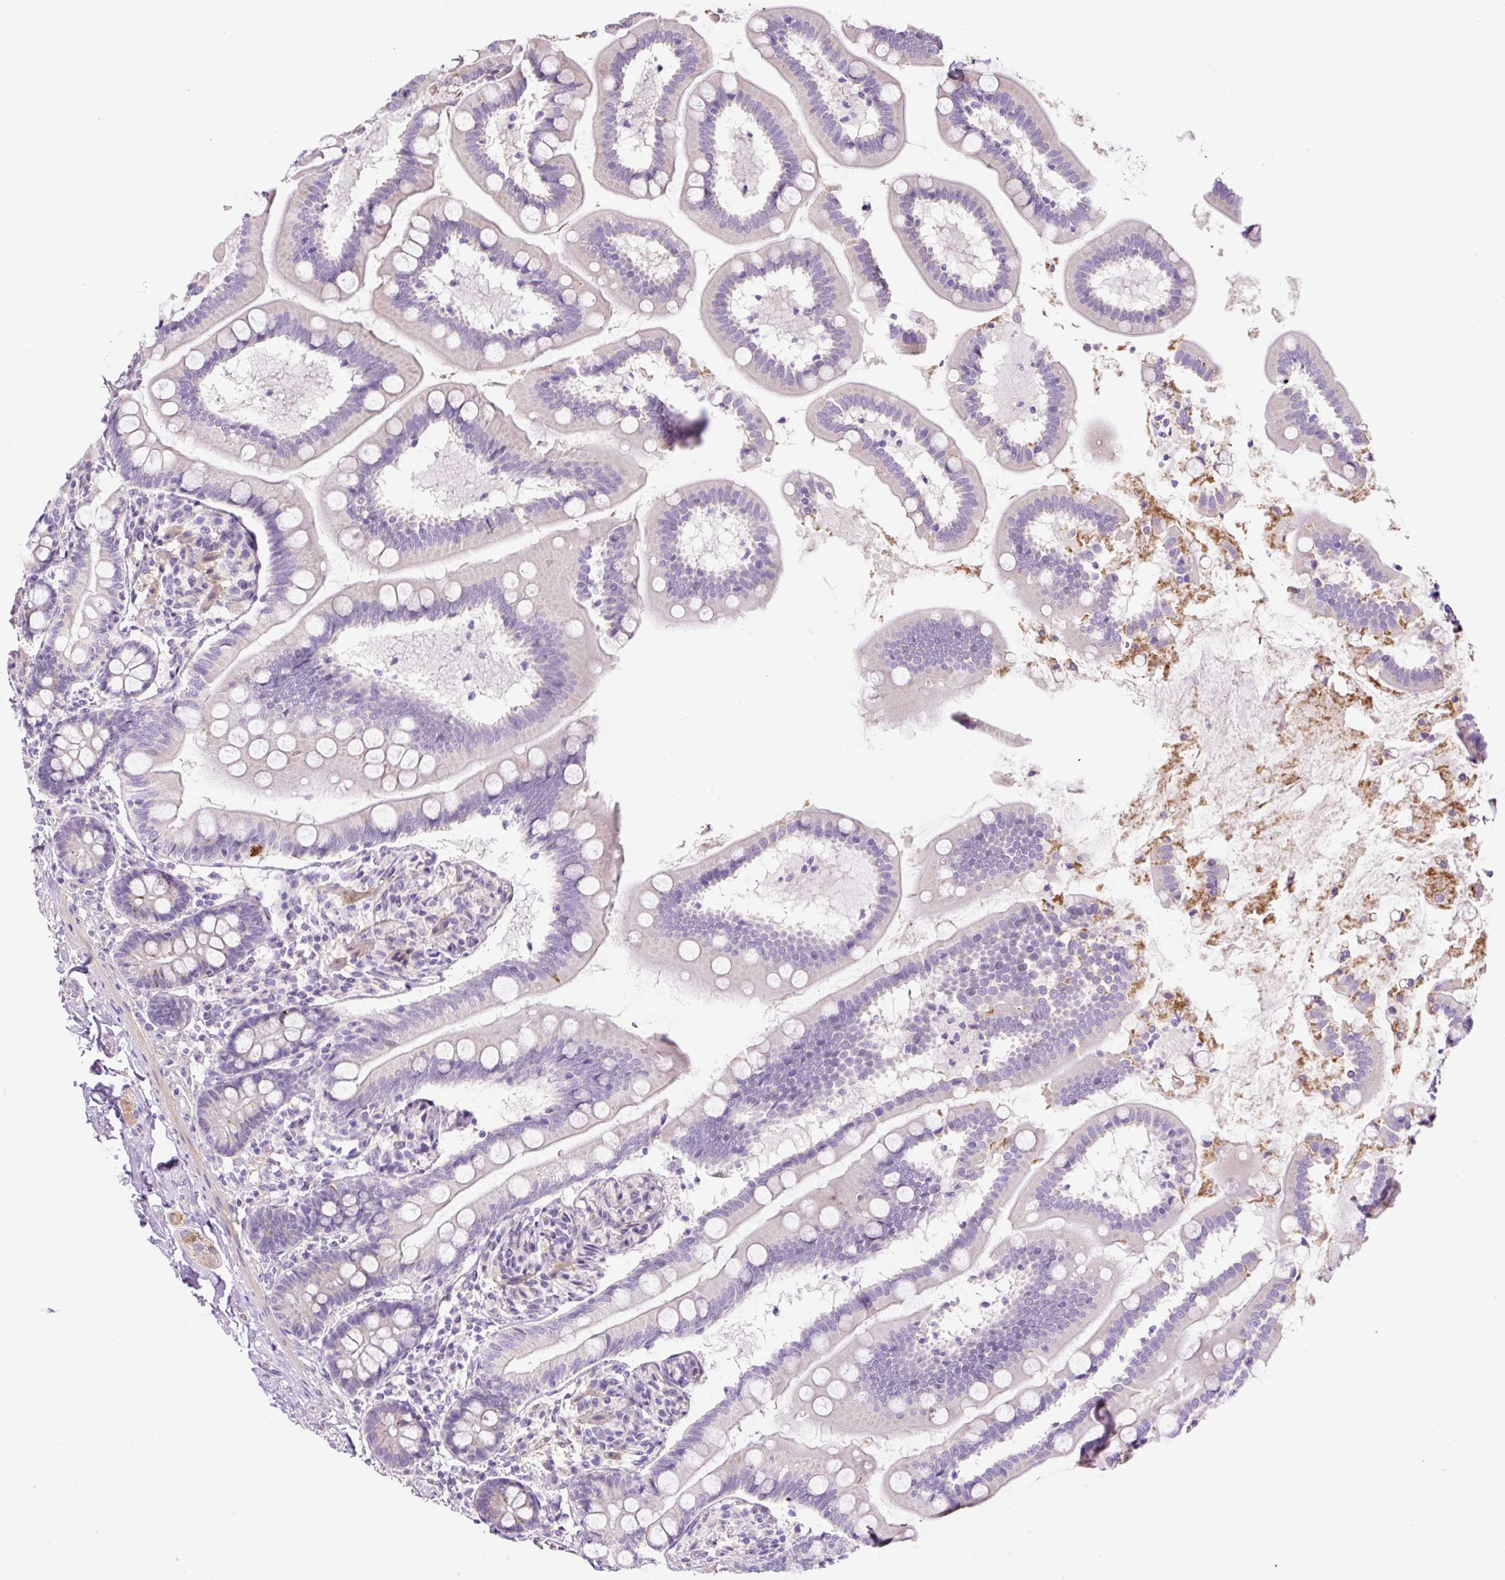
{"staining": {"intensity": "weak", "quantity": "<25%", "location": "cytoplasmic/membranous"}, "tissue": "small intestine", "cell_type": "Glandular cells", "image_type": "normal", "snomed": [{"axis": "morphology", "description": "Normal tissue, NOS"}, {"axis": "topography", "description": "Small intestine"}], "caption": "High power microscopy photomicrograph of an immunohistochemistry (IHC) photomicrograph of benign small intestine, revealing no significant positivity in glandular cells.", "gene": "OGDHL", "patient": {"sex": "female", "age": 64}}